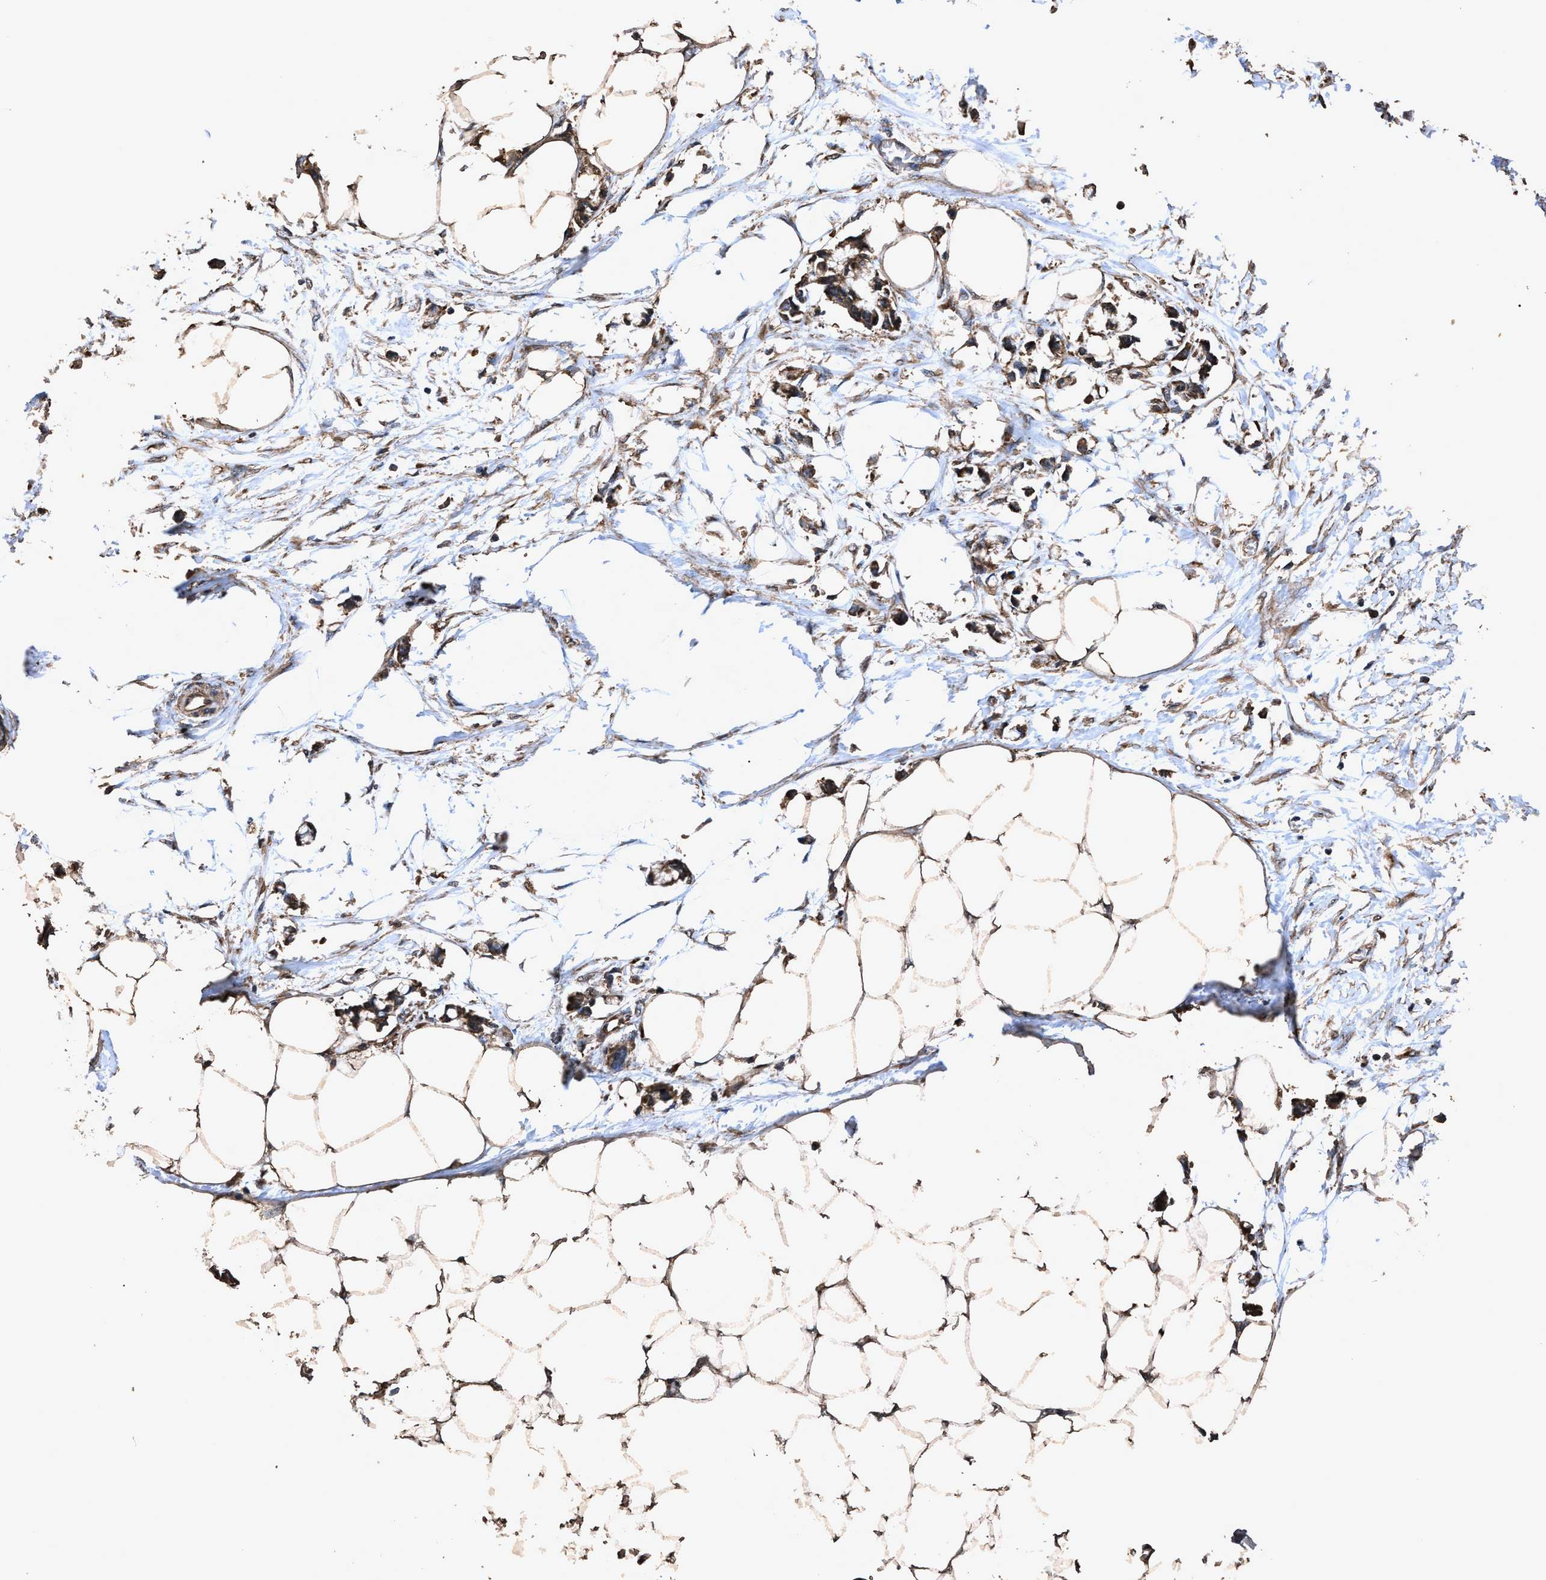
{"staining": {"intensity": "strong", "quantity": ">75%", "location": "cytoplasmic/membranous"}, "tissue": "adipose tissue", "cell_type": "Adipocytes", "image_type": "normal", "snomed": [{"axis": "morphology", "description": "Normal tissue, NOS"}, {"axis": "morphology", "description": "Adenocarcinoma, NOS"}, {"axis": "topography", "description": "Colon"}, {"axis": "topography", "description": "Peripheral nerve tissue"}], "caption": "IHC micrograph of unremarkable adipose tissue: human adipose tissue stained using immunohistochemistry (IHC) exhibits high levels of strong protein expression localized specifically in the cytoplasmic/membranous of adipocytes, appearing as a cytoplasmic/membranous brown color.", "gene": "ZMYND19", "patient": {"sex": "male", "age": 14}}